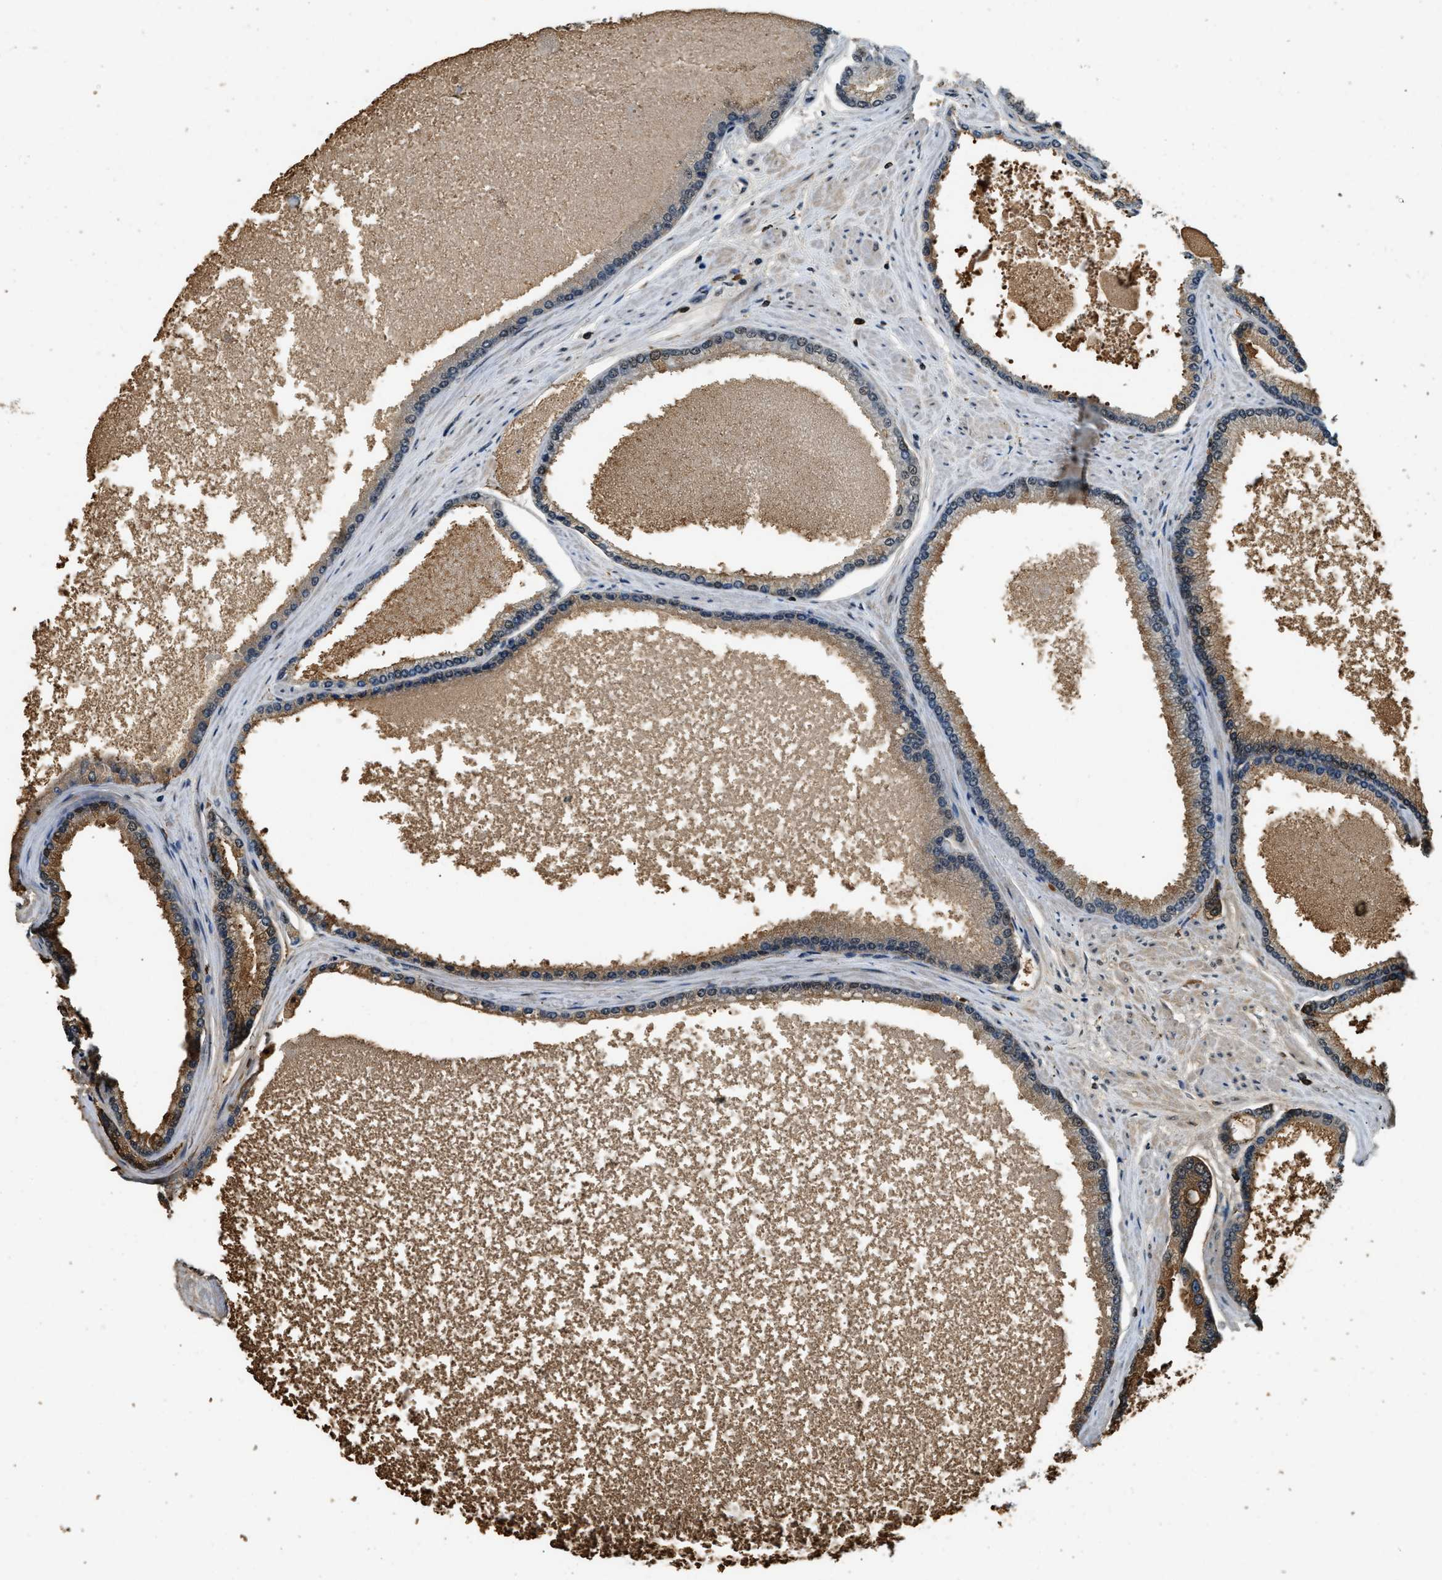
{"staining": {"intensity": "moderate", "quantity": "25%-75%", "location": "cytoplasmic/membranous"}, "tissue": "prostate cancer", "cell_type": "Tumor cells", "image_type": "cancer", "snomed": [{"axis": "morphology", "description": "Adenocarcinoma, High grade"}, {"axis": "topography", "description": "Prostate"}], "caption": "High-magnification brightfield microscopy of prostate adenocarcinoma (high-grade) stained with DAB (3,3'-diaminobenzidine) (brown) and counterstained with hematoxylin (blue). tumor cells exhibit moderate cytoplasmic/membranous positivity is identified in about25%-75% of cells.", "gene": "E2F1", "patient": {"sex": "male", "age": 61}}